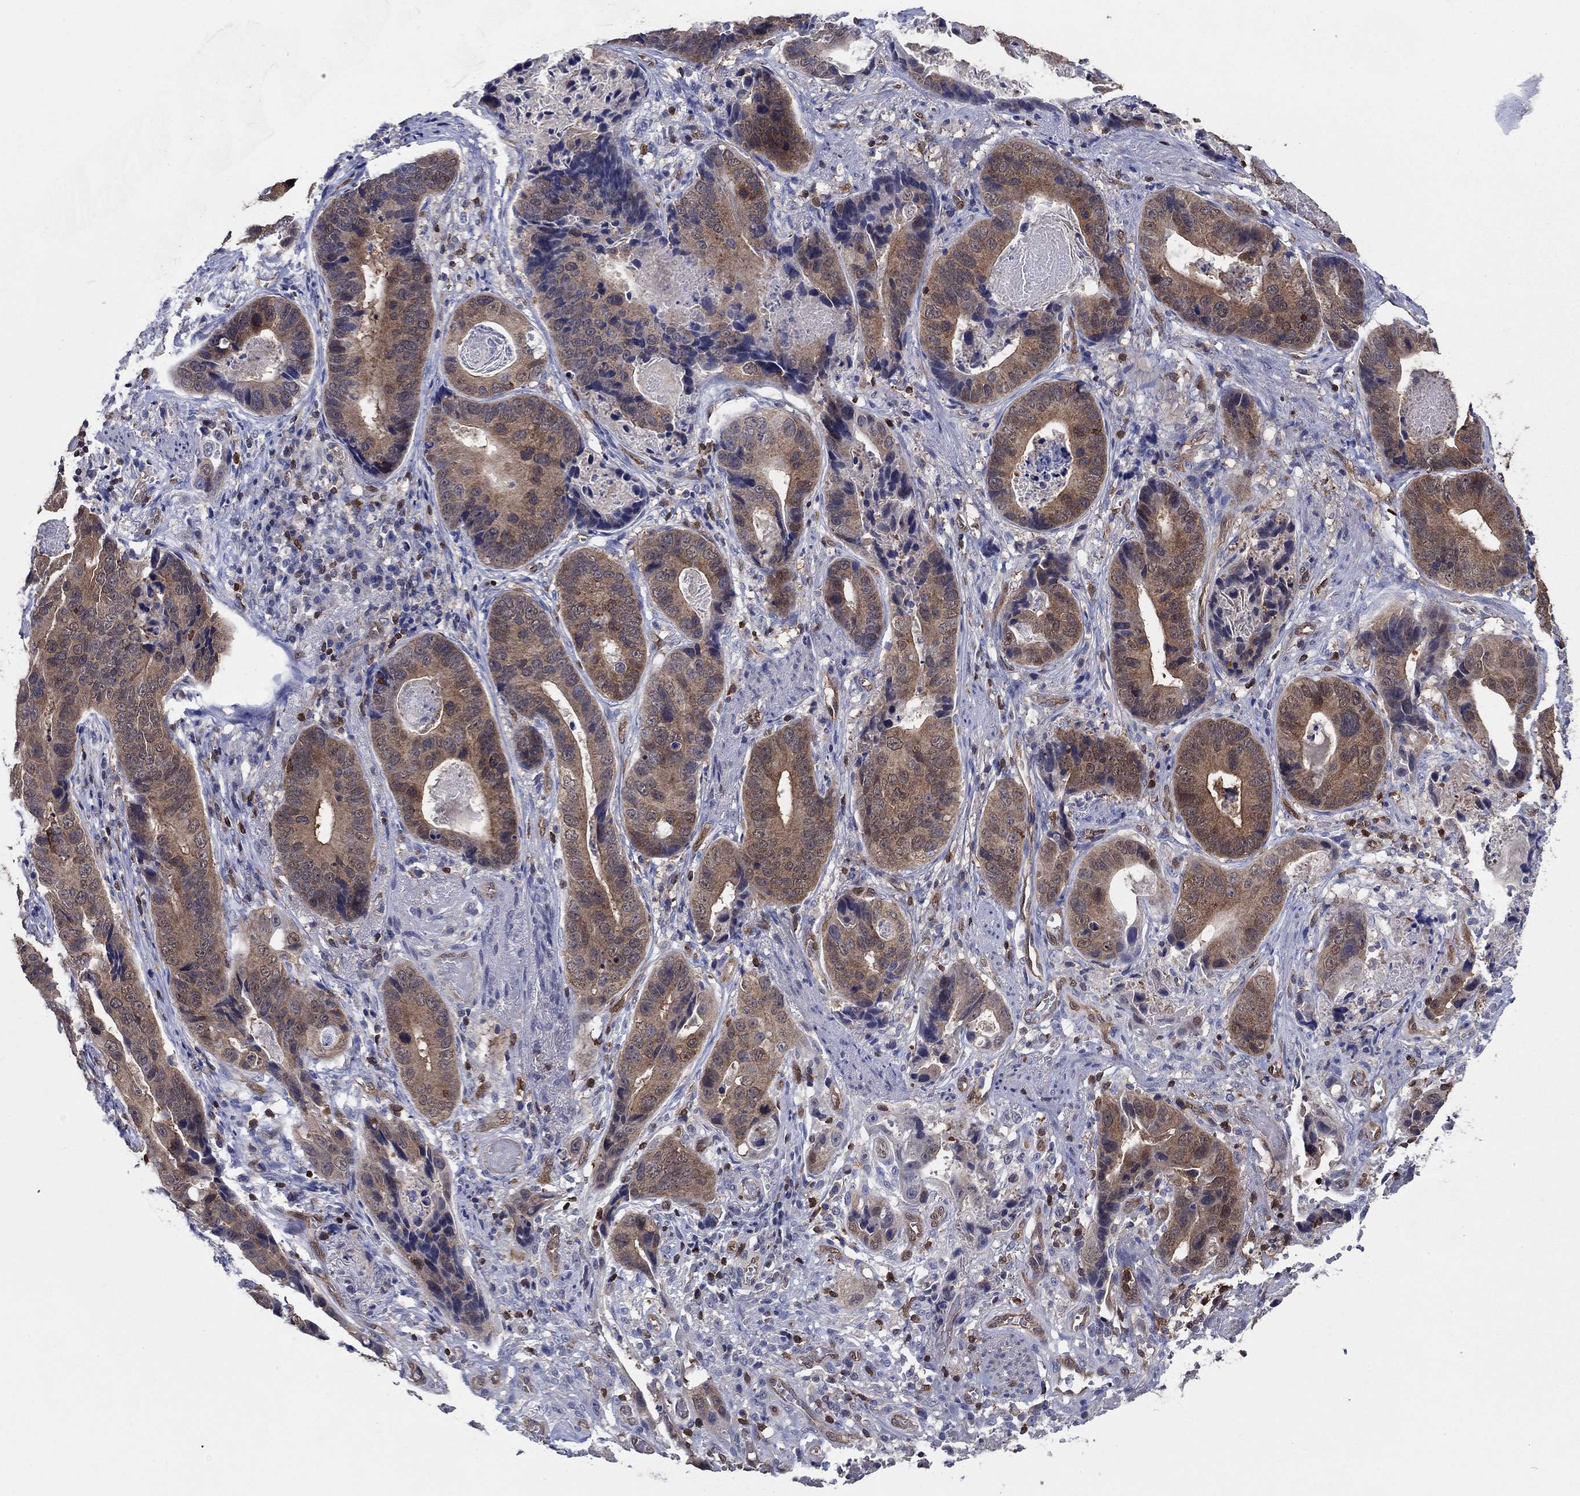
{"staining": {"intensity": "moderate", "quantity": ">75%", "location": "cytoplasmic/membranous"}, "tissue": "stomach cancer", "cell_type": "Tumor cells", "image_type": "cancer", "snomed": [{"axis": "morphology", "description": "Adenocarcinoma, NOS"}, {"axis": "topography", "description": "Stomach"}], "caption": "Immunohistochemical staining of human stomach cancer exhibits moderate cytoplasmic/membranous protein staining in about >75% of tumor cells.", "gene": "AGFG2", "patient": {"sex": "male", "age": 84}}